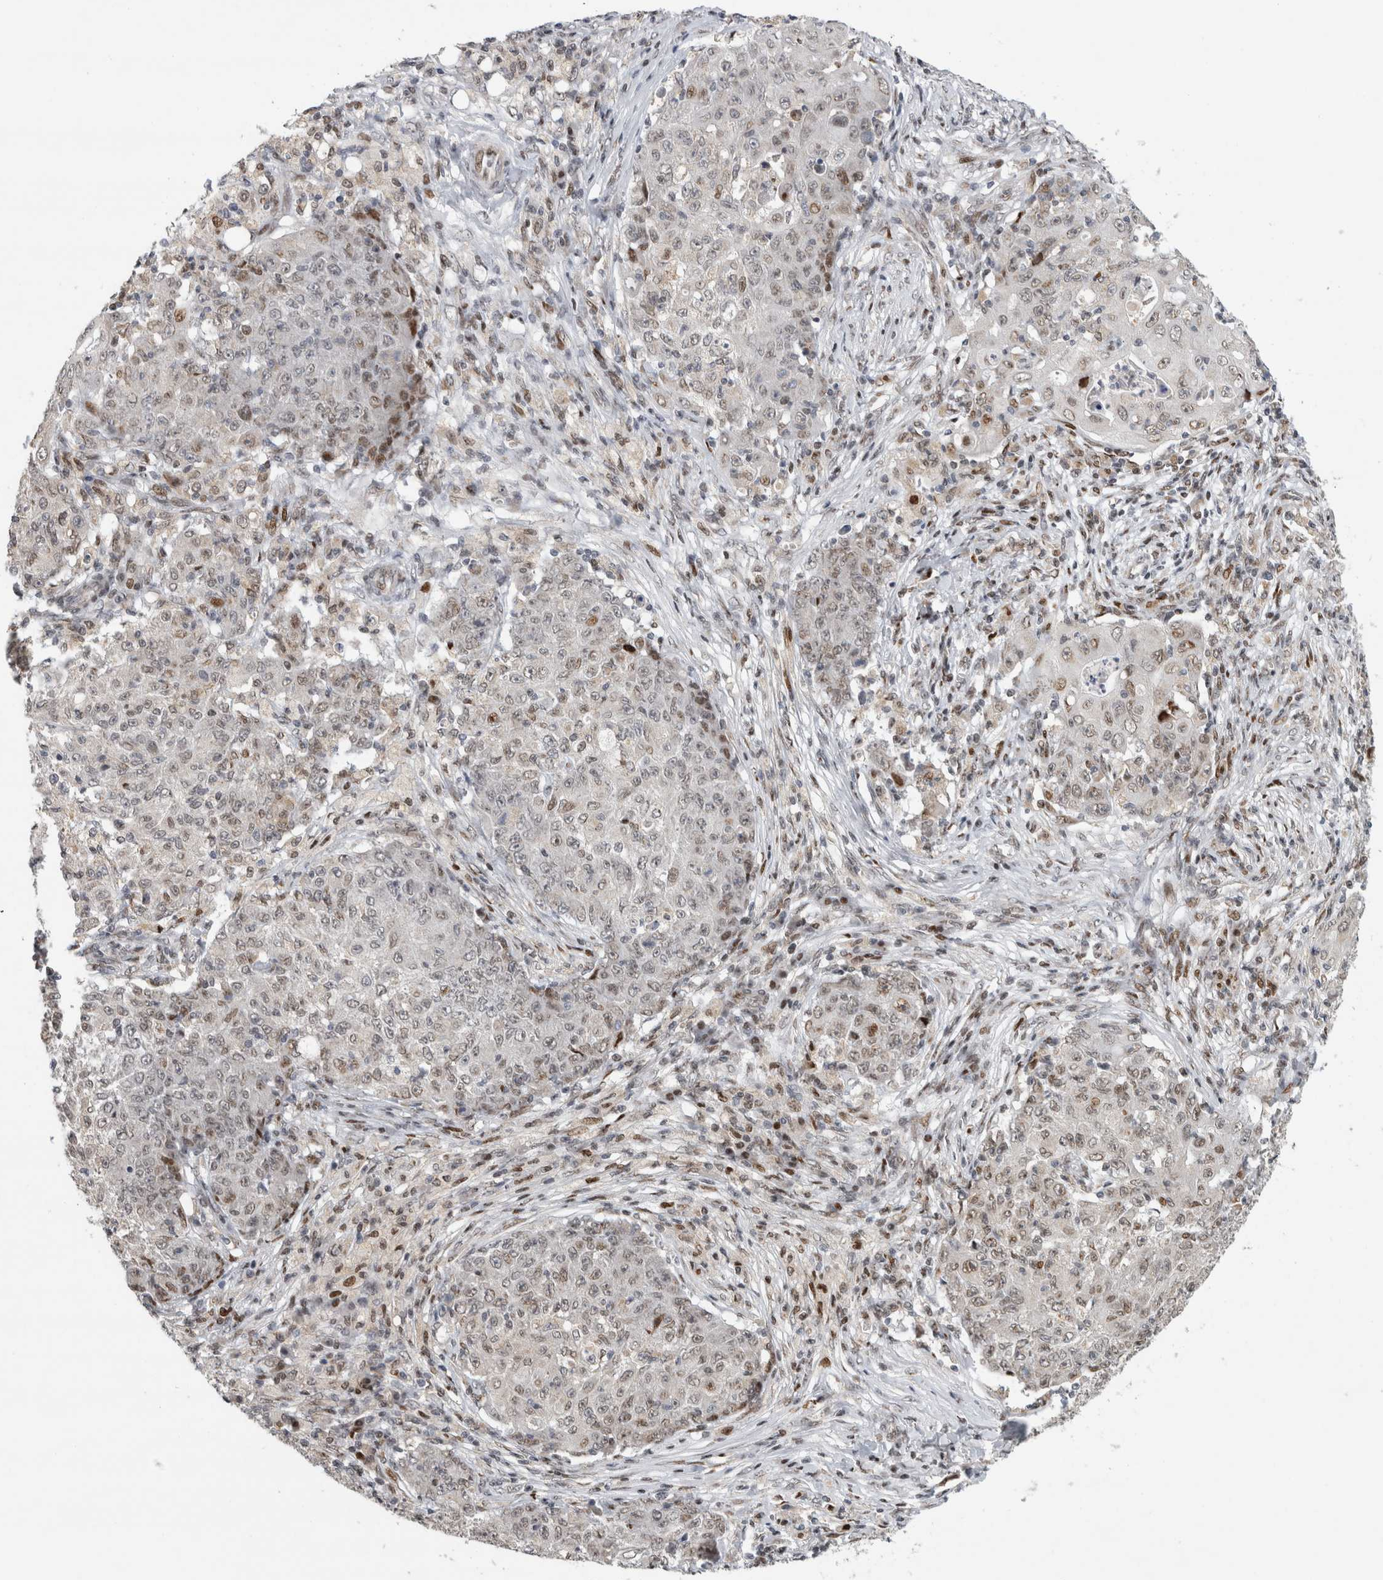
{"staining": {"intensity": "weak", "quantity": "<25%", "location": "nuclear"}, "tissue": "ovarian cancer", "cell_type": "Tumor cells", "image_type": "cancer", "snomed": [{"axis": "morphology", "description": "Carcinoma, endometroid"}, {"axis": "topography", "description": "Ovary"}], "caption": "This image is of ovarian endometroid carcinoma stained with immunohistochemistry to label a protein in brown with the nuclei are counter-stained blue. There is no expression in tumor cells. (DAB (3,3'-diaminobenzidine) immunohistochemistry visualized using brightfield microscopy, high magnification).", "gene": "C8orf58", "patient": {"sex": "female", "age": 42}}